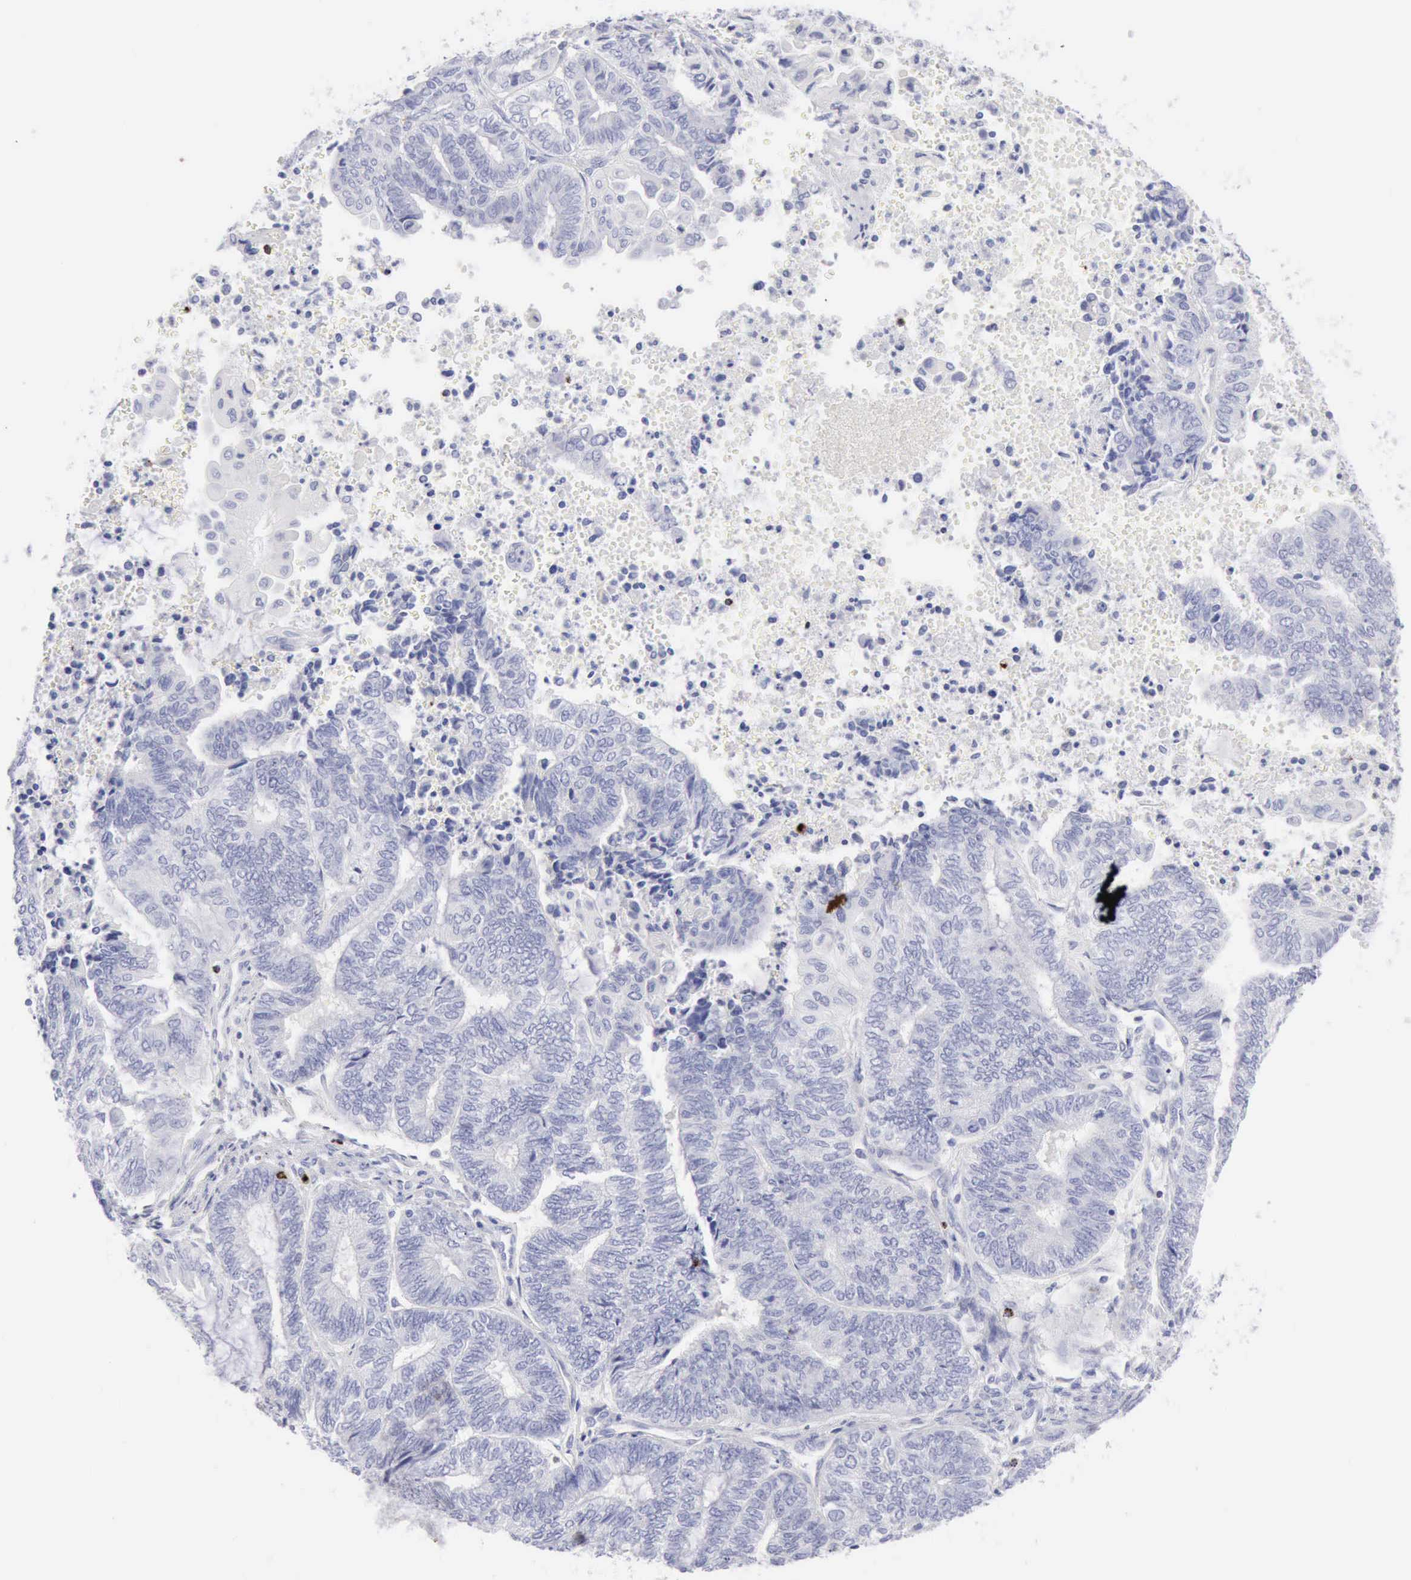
{"staining": {"intensity": "negative", "quantity": "none", "location": "none"}, "tissue": "endometrial cancer", "cell_type": "Tumor cells", "image_type": "cancer", "snomed": [{"axis": "morphology", "description": "Adenocarcinoma, NOS"}, {"axis": "topography", "description": "Uterus"}, {"axis": "topography", "description": "Endometrium"}], "caption": "Tumor cells are negative for brown protein staining in endometrial cancer. (Brightfield microscopy of DAB (3,3'-diaminobenzidine) immunohistochemistry (IHC) at high magnification).", "gene": "GZMB", "patient": {"sex": "female", "age": 70}}